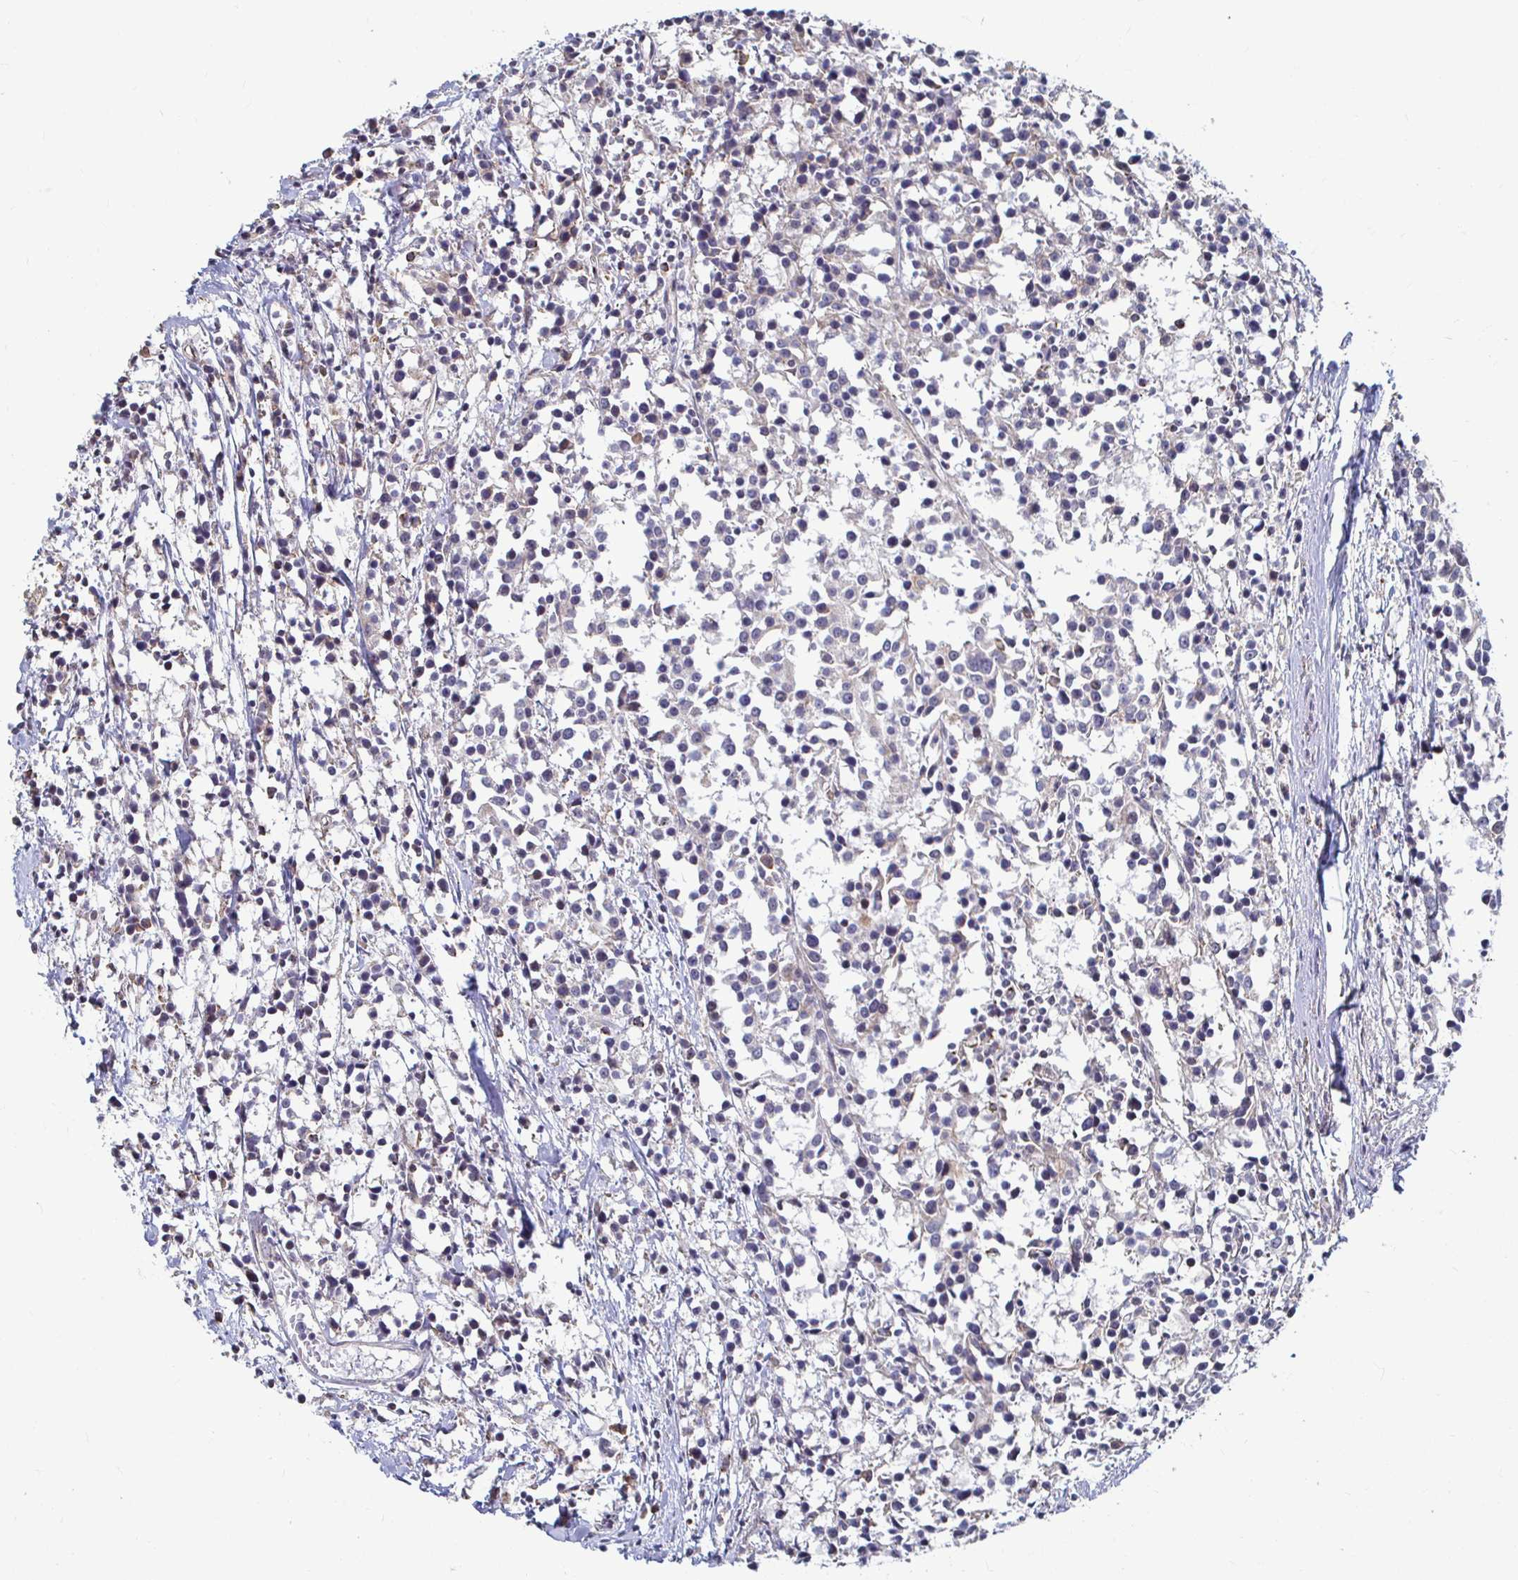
{"staining": {"intensity": "negative", "quantity": "none", "location": "none"}, "tissue": "breast cancer", "cell_type": "Tumor cells", "image_type": "cancer", "snomed": [{"axis": "morphology", "description": "Duct carcinoma"}, {"axis": "topography", "description": "Breast"}], "caption": "This is an immunohistochemistry (IHC) image of breast invasive ductal carcinoma. There is no positivity in tumor cells.", "gene": "CAPN11", "patient": {"sex": "female", "age": 80}}